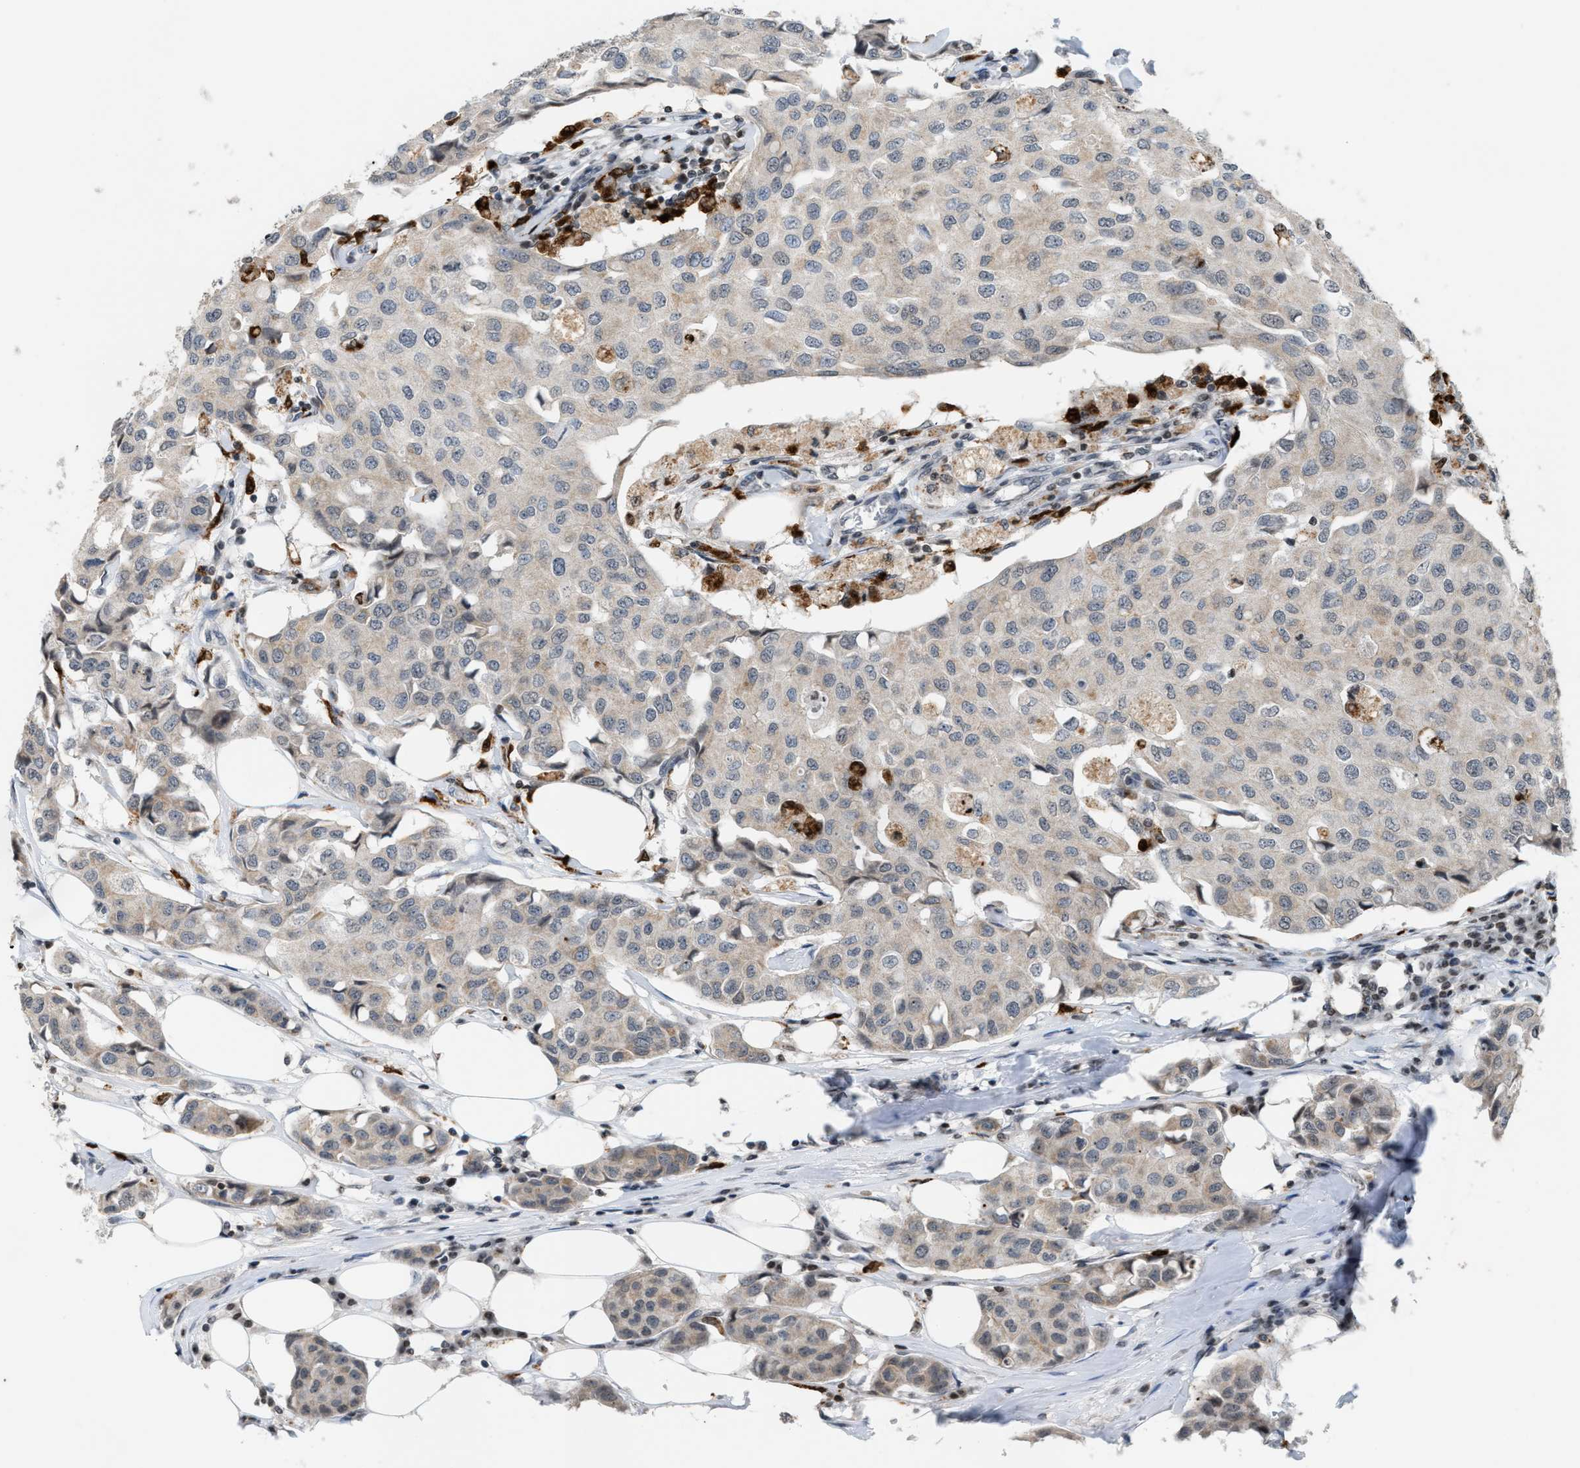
{"staining": {"intensity": "weak", "quantity": "<25%", "location": "cytoplasmic/membranous"}, "tissue": "breast cancer", "cell_type": "Tumor cells", "image_type": "cancer", "snomed": [{"axis": "morphology", "description": "Duct carcinoma"}, {"axis": "topography", "description": "Breast"}], "caption": "This photomicrograph is of breast cancer (infiltrating ductal carcinoma) stained with immunohistochemistry to label a protein in brown with the nuclei are counter-stained blue. There is no expression in tumor cells.", "gene": "PRUNE2", "patient": {"sex": "female", "age": 80}}